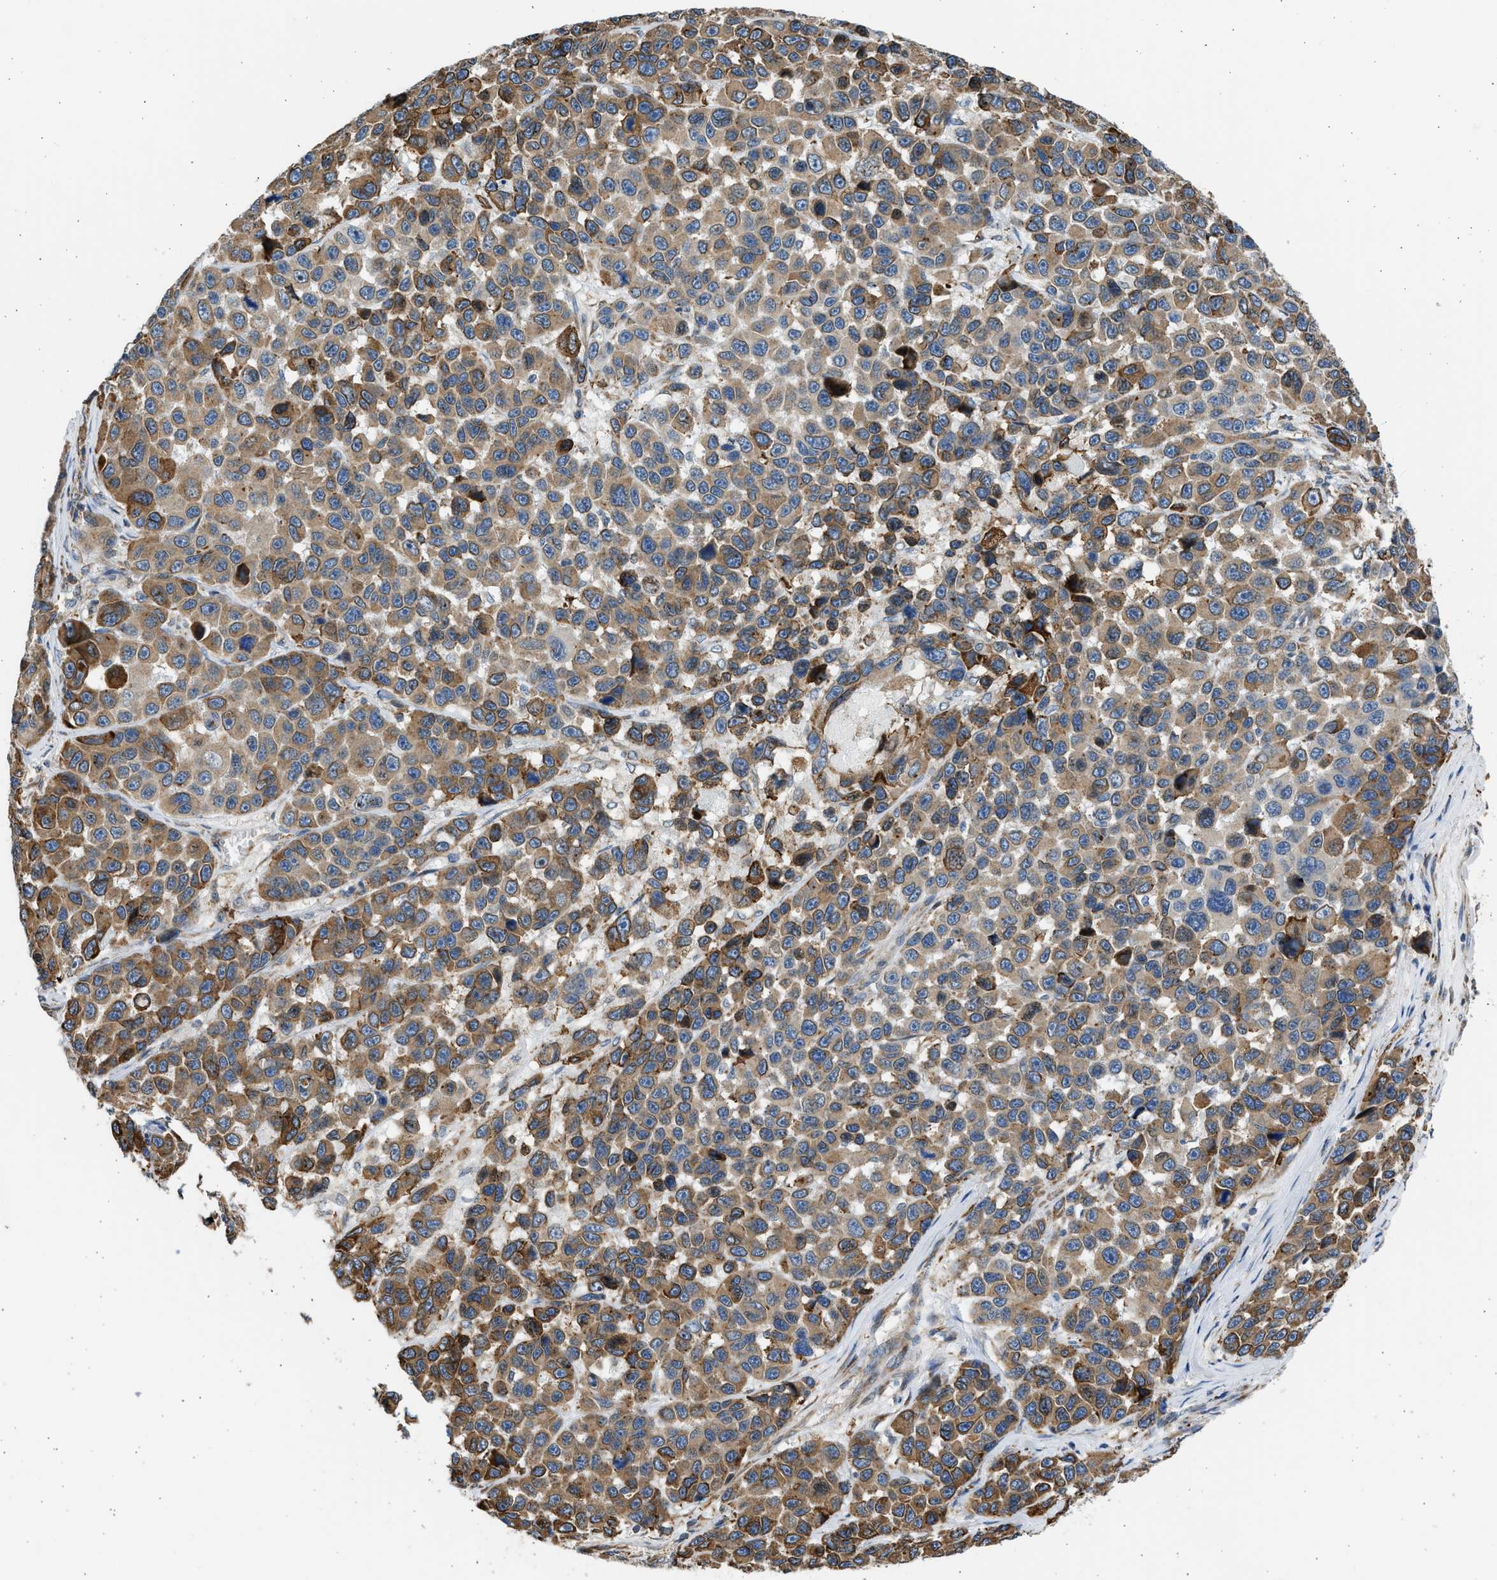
{"staining": {"intensity": "moderate", "quantity": ">75%", "location": "cytoplasmic/membranous"}, "tissue": "melanoma", "cell_type": "Tumor cells", "image_type": "cancer", "snomed": [{"axis": "morphology", "description": "Malignant melanoma, NOS"}, {"axis": "topography", "description": "Skin"}], "caption": "Tumor cells display medium levels of moderate cytoplasmic/membranous expression in approximately >75% of cells in melanoma.", "gene": "PLD2", "patient": {"sex": "male", "age": 53}}